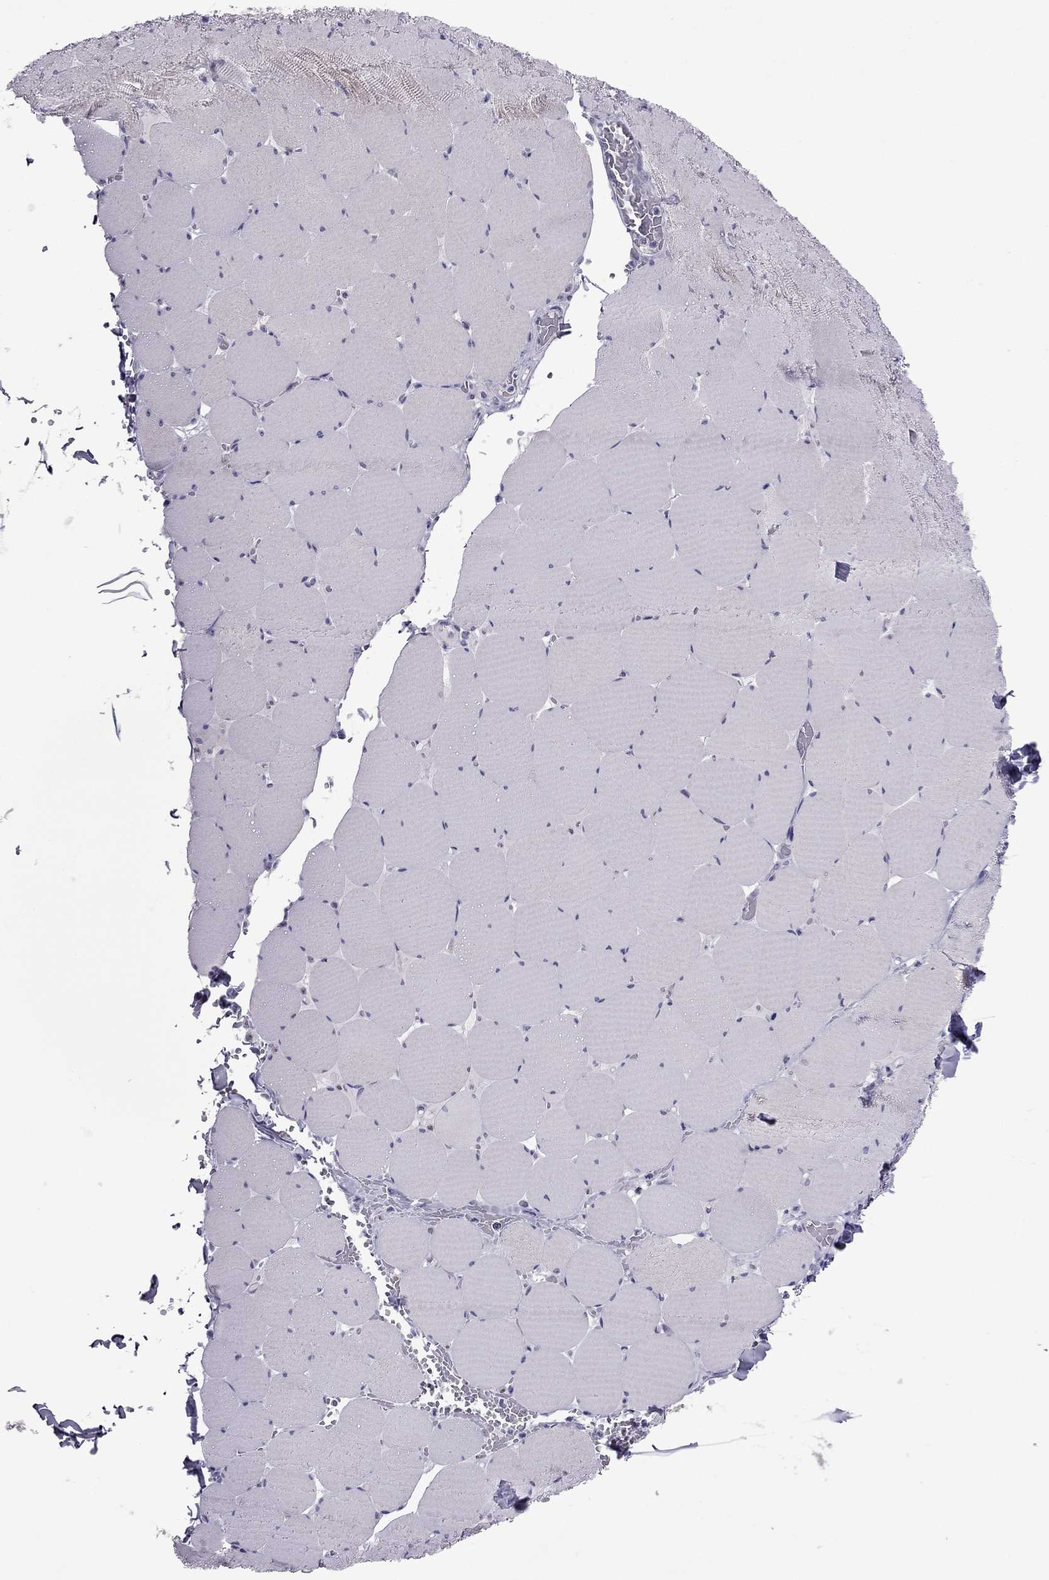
{"staining": {"intensity": "negative", "quantity": "none", "location": "none"}, "tissue": "skeletal muscle", "cell_type": "Myocytes", "image_type": "normal", "snomed": [{"axis": "morphology", "description": "Normal tissue, NOS"}, {"axis": "morphology", "description": "Malignant melanoma, Metastatic site"}, {"axis": "topography", "description": "Skeletal muscle"}], "caption": "Immunohistochemistry (IHC) histopathology image of normal skeletal muscle: skeletal muscle stained with DAB reveals no significant protein positivity in myocytes. The staining is performed using DAB brown chromogen with nuclei counter-stained in using hematoxylin.", "gene": "POM121L12", "patient": {"sex": "male", "age": 50}}